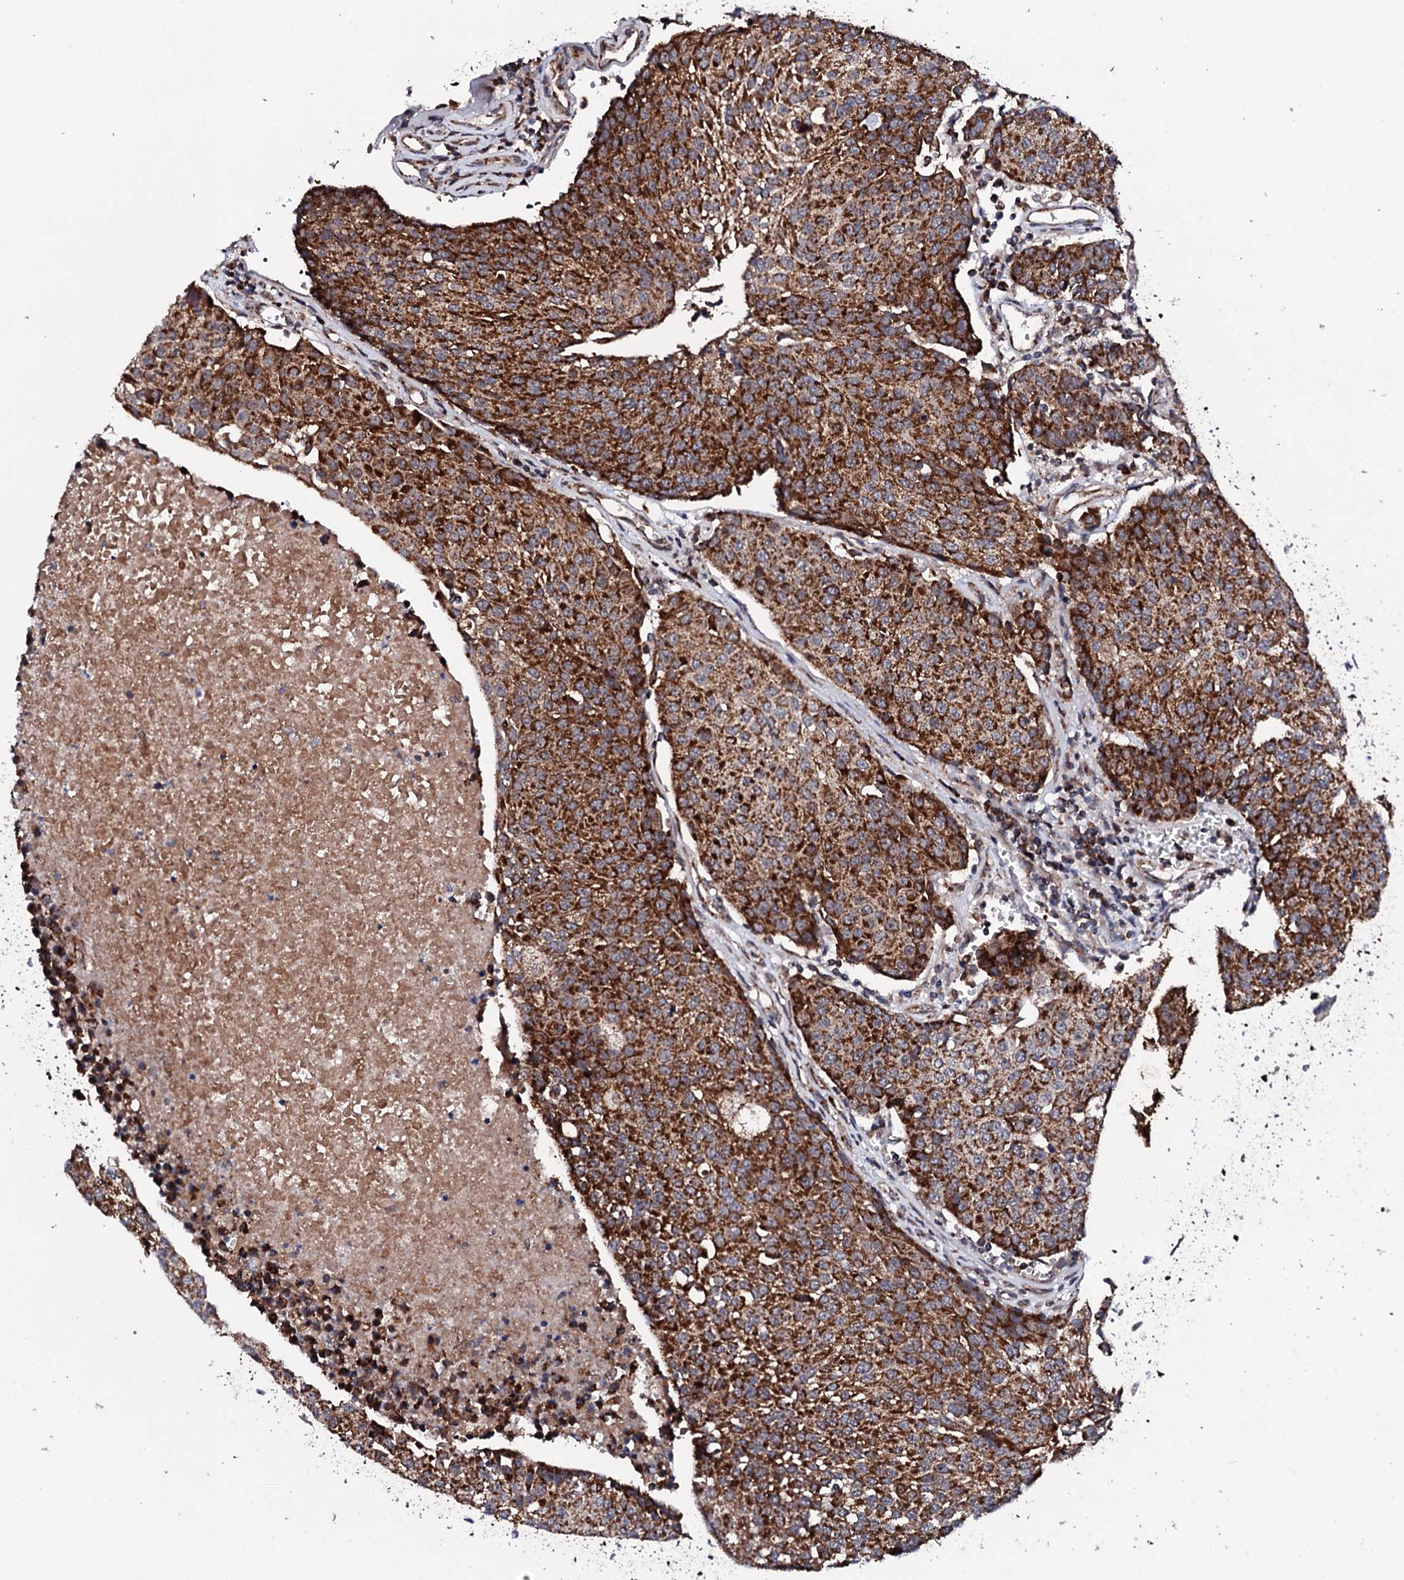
{"staining": {"intensity": "strong", "quantity": ">75%", "location": "cytoplasmic/membranous"}, "tissue": "urothelial cancer", "cell_type": "Tumor cells", "image_type": "cancer", "snomed": [{"axis": "morphology", "description": "Urothelial carcinoma, High grade"}, {"axis": "topography", "description": "Urinary bladder"}], "caption": "Urothelial carcinoma (high-grade) was stained to show a protein in brown. There is high levels of strong cytoplasmic/membranous positivity in about >75% of tumor cells.", "gene": "MTIF3", "patient": {"sex": "female", "age": 85}}